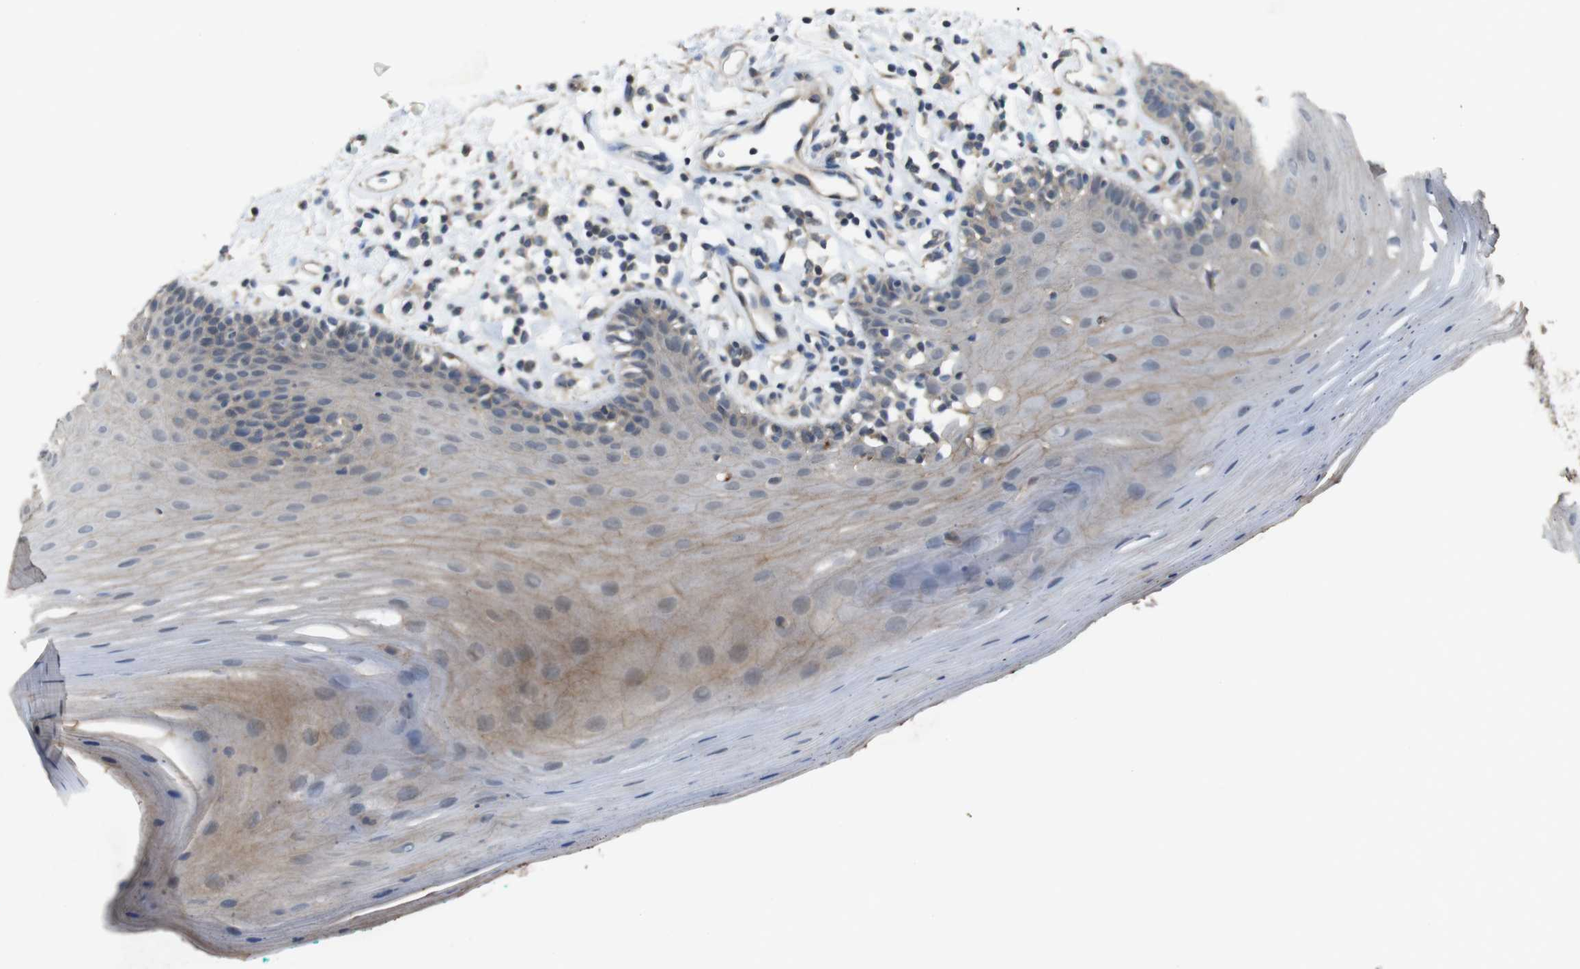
{"staining": {"intensity": "weak", "quantity": "25%-75%", "location": "cytoplasmic/membranous"}, "tissue": "oral mucosa", "cell_type": "Squamous epithelial cells", "image_type": "normal", "snomed": [{"axis": "morphology", "description": "Normal tissue, NOS"}, {"axis": "topography", "description": "Skeletal muscle"}, {"axis": "topography", "description": "Oral tissue"}], "caption": "Protein expression analysis of benign oral mucosa reveals weak cytoplasmic/membranous positivity in approximately 25%-75% of squamous epithelial cells.", "gene": "CDC34", "patient": {"sex": "male", "age": 58}}